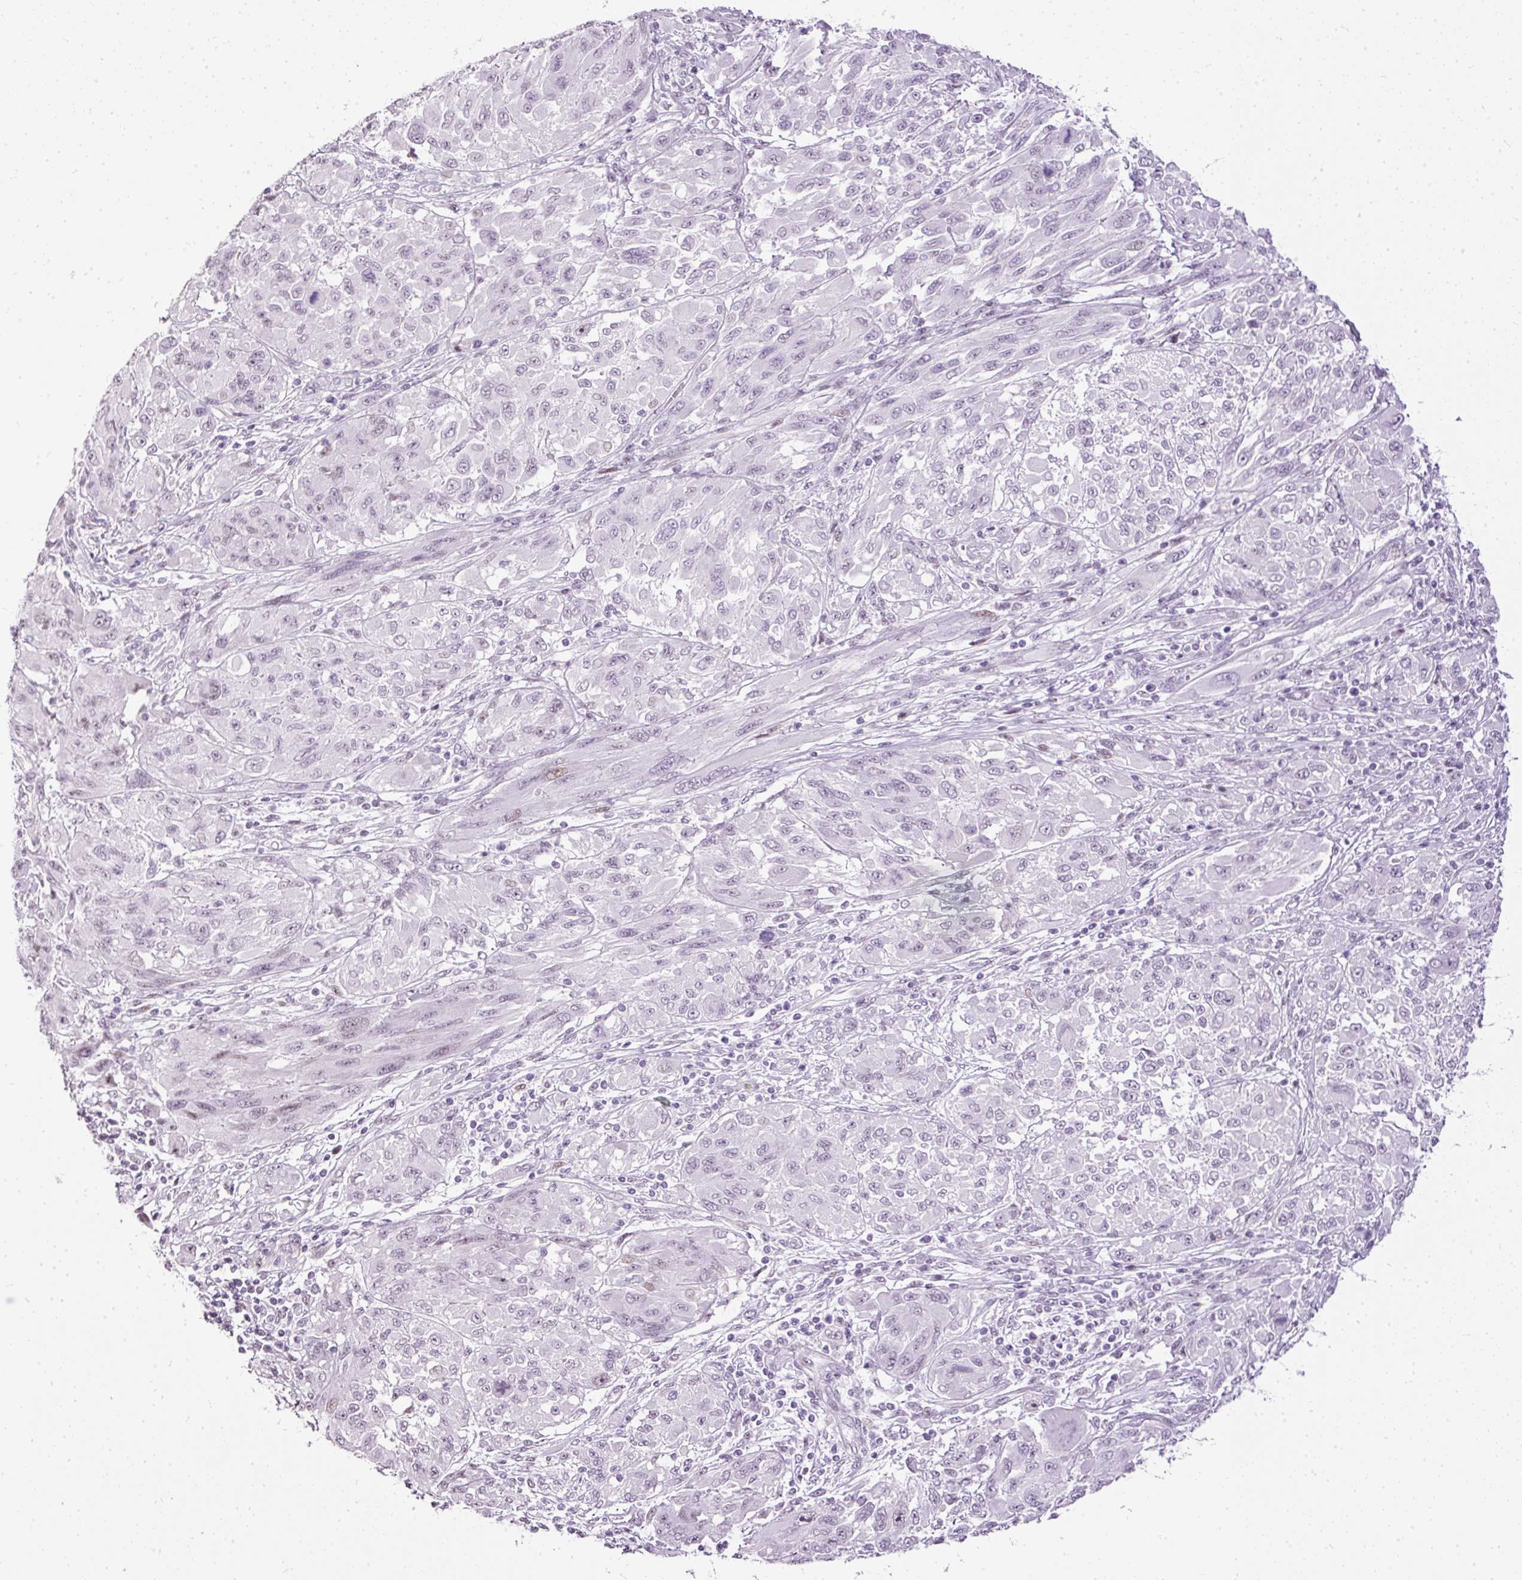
{"staining": {"intensity": "negative", "quantity": "none", "location": "none"}, "tissue": "melanoma", "cell_type": "Tumor cells", "image_type": "cancer", "snomed": [{"axis": "morphology", "description": "Malignant melanoma, NOS"}, {"axis": "topography", "description": "Skin"}], "caption": "Immunohistochemistry (IHC) histopathology image of neoplastic tissue: human malignant melanoma stained with DAB demonstrates no significant protein expression in tumor cells.", "gene": "PDE6B", "patient": {"sex": "female", "age": 91}}